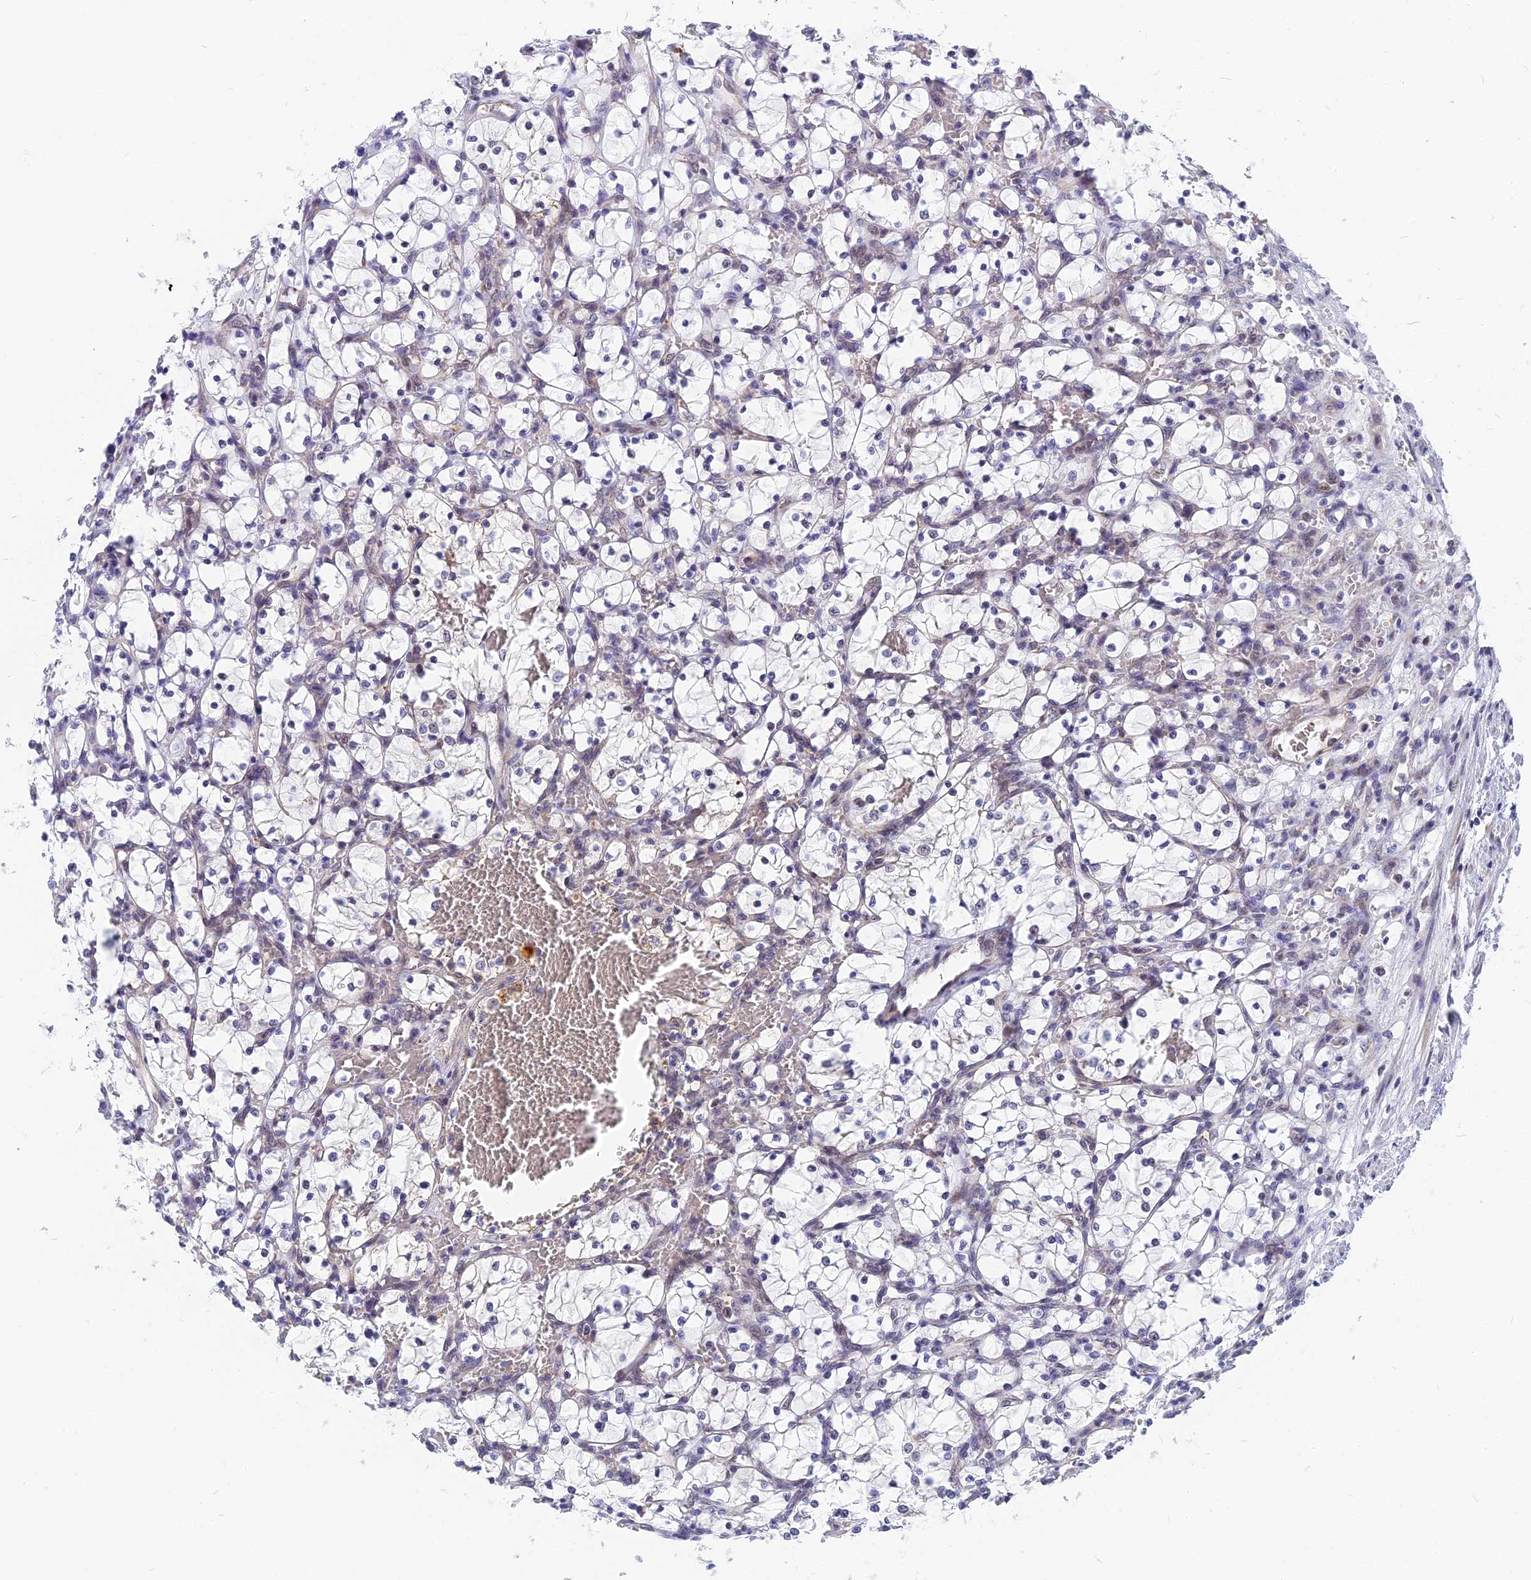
{"staining": {"intensity": "negative", "quantity": "none", "location": "none"}, "tissue": "renal cancer", "cell_type": "Tumor cells", "image_type": "cancer", "snomed": [{"axis": "morphology", "description": "Adenocarcinoma, NOS"}, {"axis": "topography", "description": "Kidney"}], "caption": "Photomicrograph shows no protein positivity in tumor cells of adenocarcinoma (renal) tissue.", "gene": "CMC1", "patient": {"sex": "female", "age": 69}}